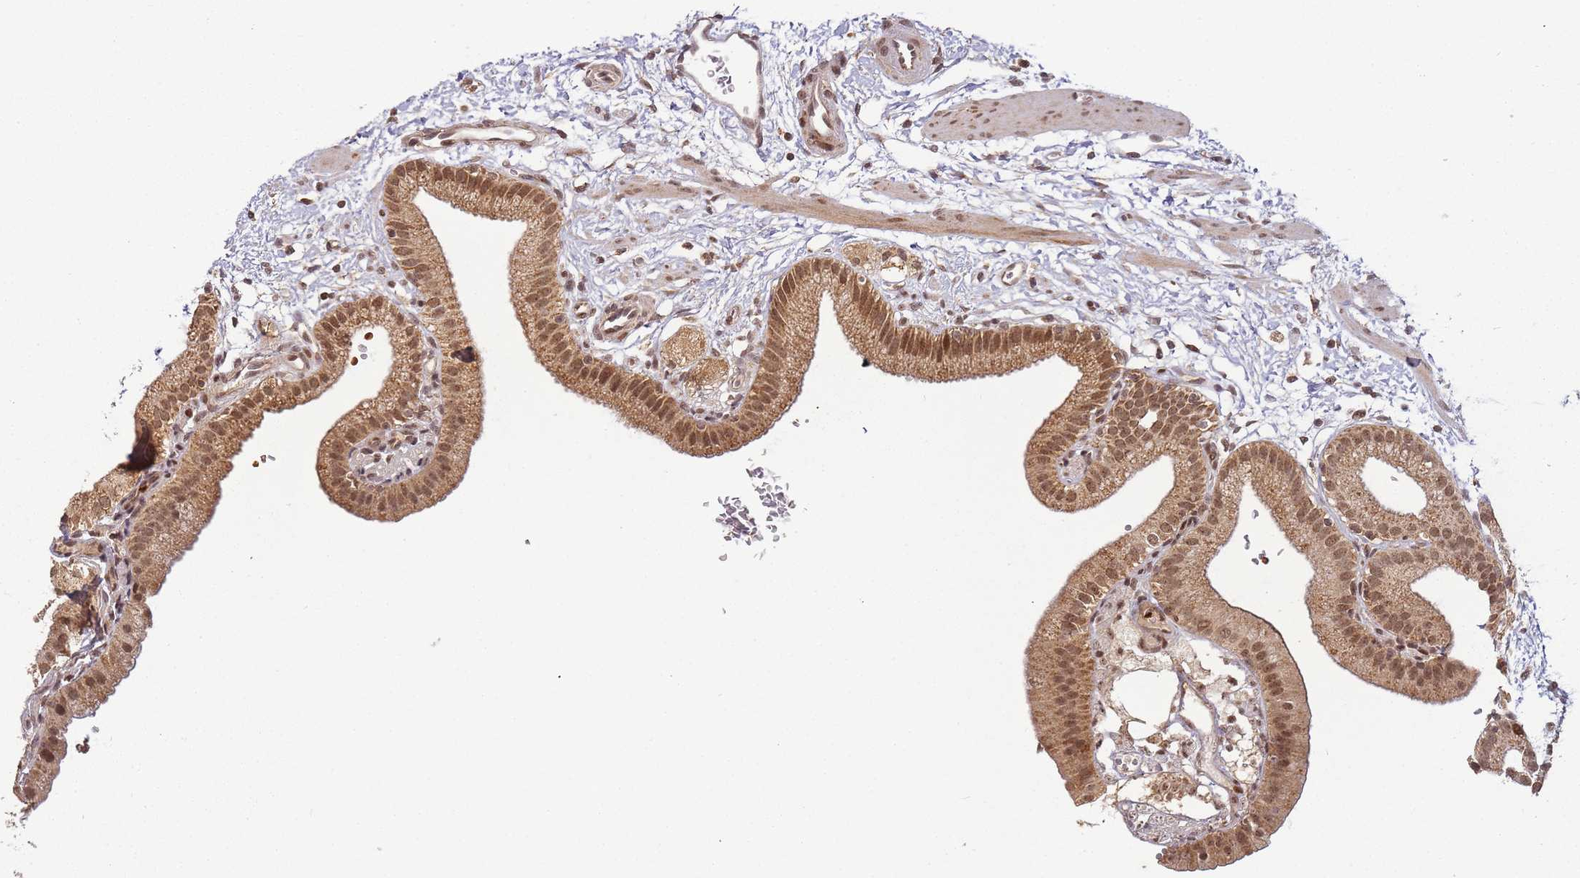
{"staining": {"intensity": "moderate", "quantity": ">75%", "location": "cytoplasmic/membranous,nuclear"}, "tissue": "gallbladder", "cell_type": "Glandular cells", "image_type": "normal", "snomed": [{"axis": "morphology", "description": "Normal tissue, NOS"}, {"axis": "topography", "description": "Gallbladder"}], "caption": "The photomicrograph reveals immunohistochemical staining of normal gallbladder. There is moderate cytoplasmic/membranous,nuclear expression is appreciated in approximately >75% of glandular cells.", "gene": "ZNF497", "patient": {"sex": "male", "age": 55}}